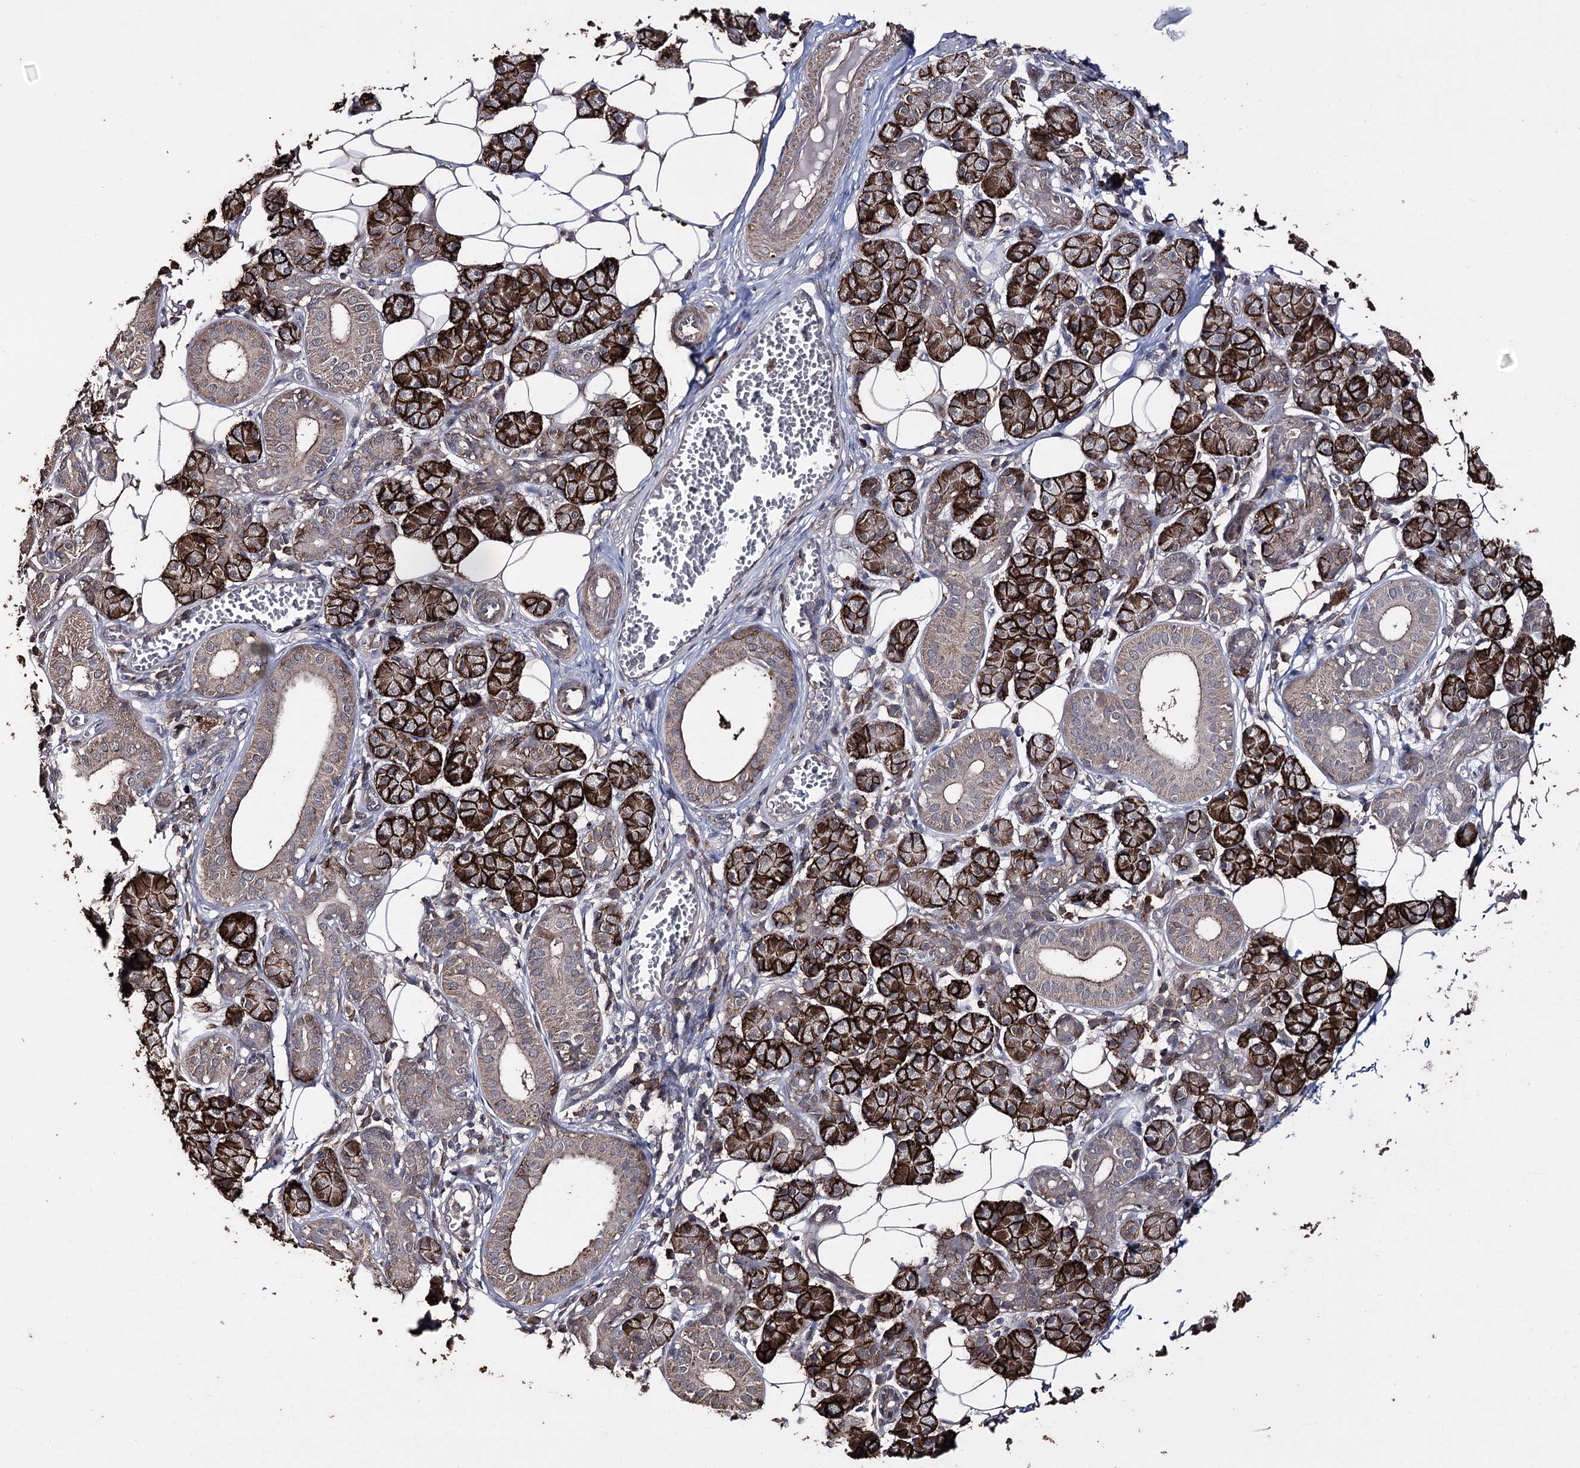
{"staining": {"intensity": "strong", "quantity": "25%-75%", "location": "cytoplasmic/membranous"}, "tissue": "salivary gland", "cell_type": "Glandular cells", "image_type": "normal", "snomed": [{"axis": "morphology", "description": "Normal tissue, NOS"}, {"axis": "topography", "description": "Salivary gland"}], "caption": "An IHC photomicrograph of benign tissue is shown. Protein staining in brown labels strong cytoplasmic/membranous positivity in salivary gland within glandular cells. (DAB = brown stain, brightfield microscopy at high magnification).", "gene": "ZNF662", "patient": {"sex": "female", "age": 33}}